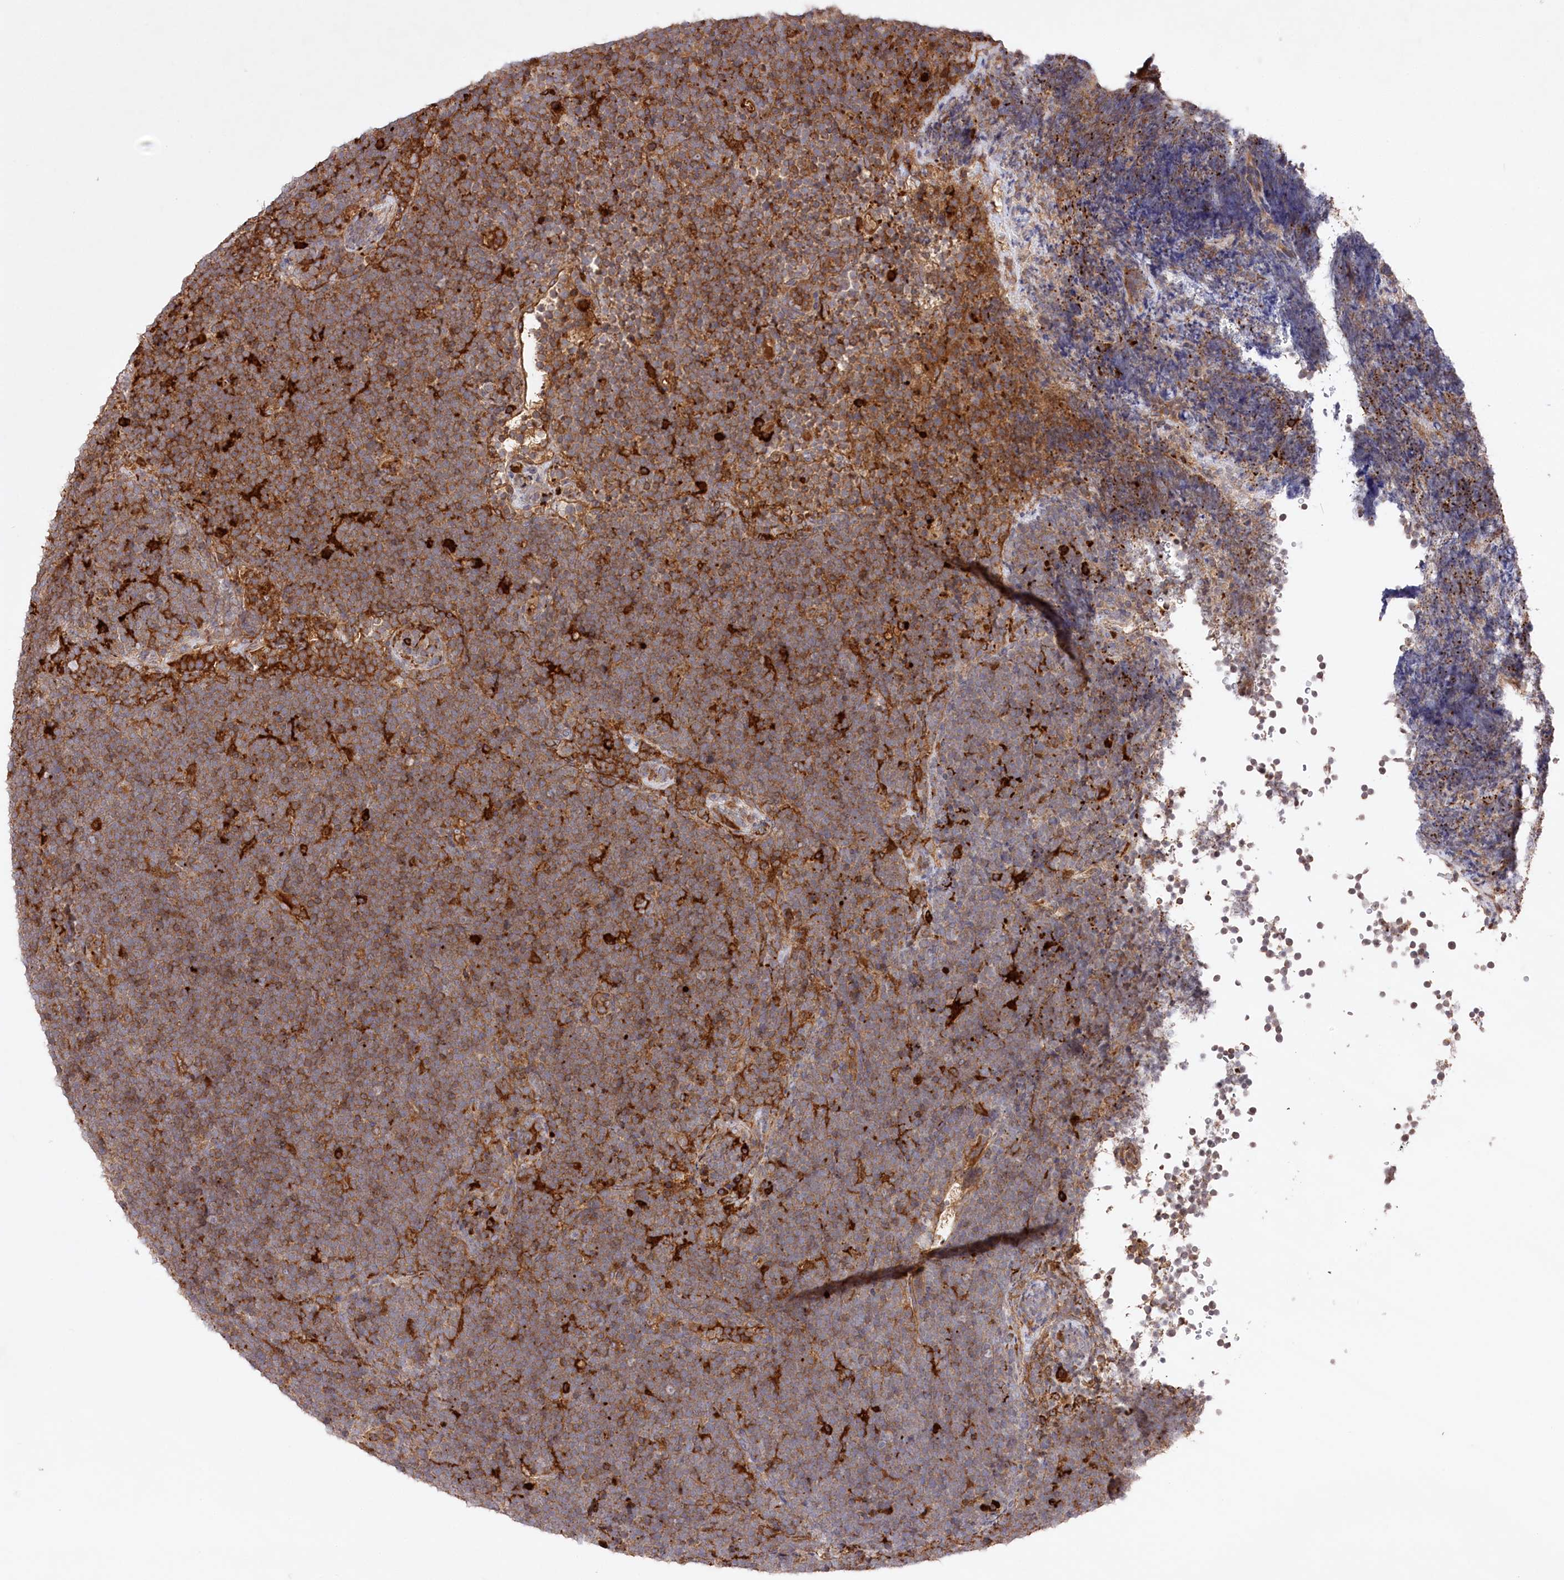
{"staining": {"intensity": "moderate", "quantity": ">75%", "location": "cytoplasmic/membranous"}, "tissue": "lymphoma", "cell_type": "Tumor cells", "image_type": "cancer", "snomed": [{"axis": "morphology", "description": "Malignant lymphoma, non-Hodgkin's type, High grade"}, {"axis": "topography", "description": "Lymph node"}], "caption": "Brown immunohistochemical staining in malignant lymphoma, non-Hodgkin's type (high-grade) exhibits moderate cytoplasmic/membranous positivity in about >75% of tumor cells. (DAB IHC, brown staining for protein, blue staining for nuclei).", "gene": "PPP1R21", "patient": {"sex": "male", "age": 13}}